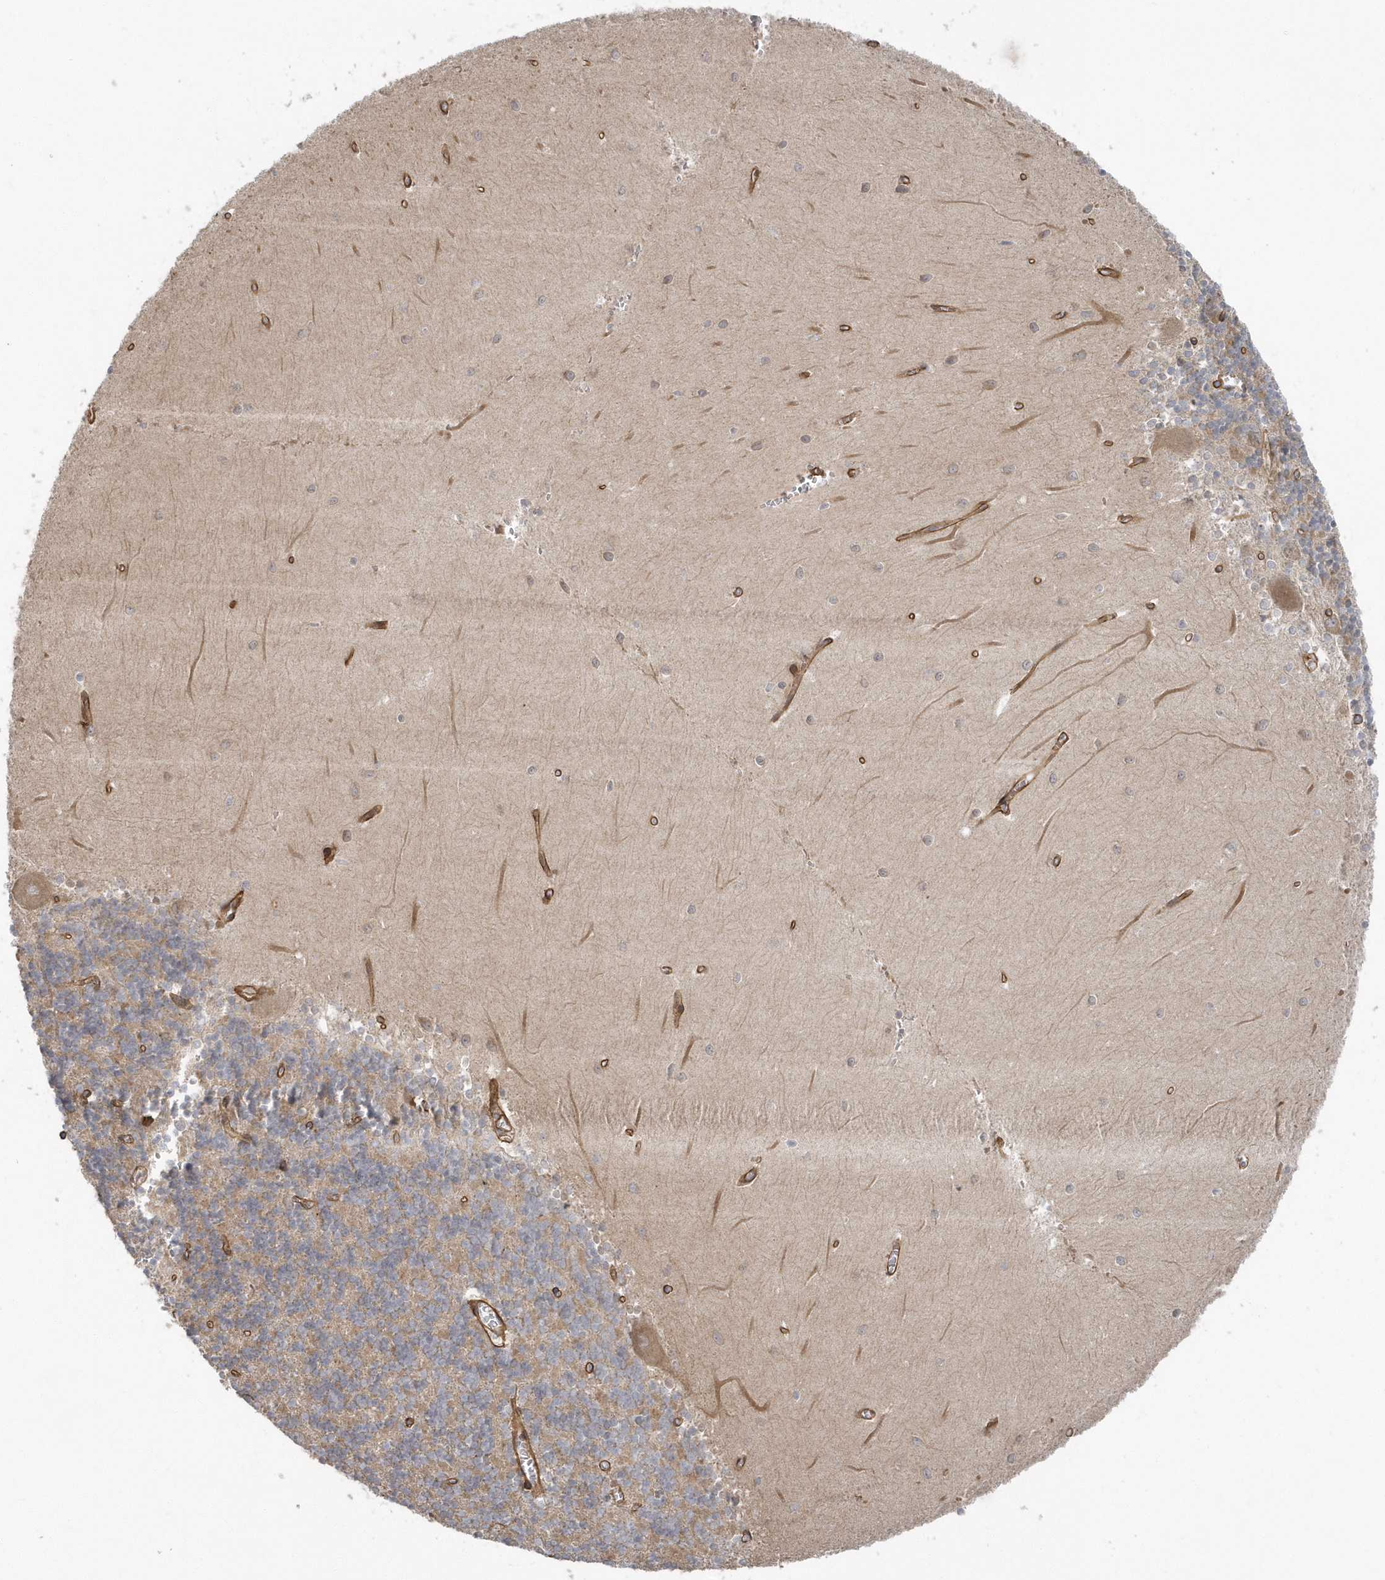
{"staining": {"intensity": "weak", "quantity": "25%-75%", "location": "cytoplasmic/membranous"}, "tissue": "cerebellum", "cell_type": "Cells in granular layer", "image_type": "normal", "snomed": [{"axis": "morphology", "description": "Normal tissue, NOS"}, {"axis": "topography", "description": "Cerebellum"}], "caption": "Immunohistochemistry (DAB) staining of benign cerebellum exhibits weak cytoplasmic/membranous protein positivity in about 25%-75% of cells in granular layer.", "gene": "ACTR1A", "patient": {"sex": "male", "age": 37}}